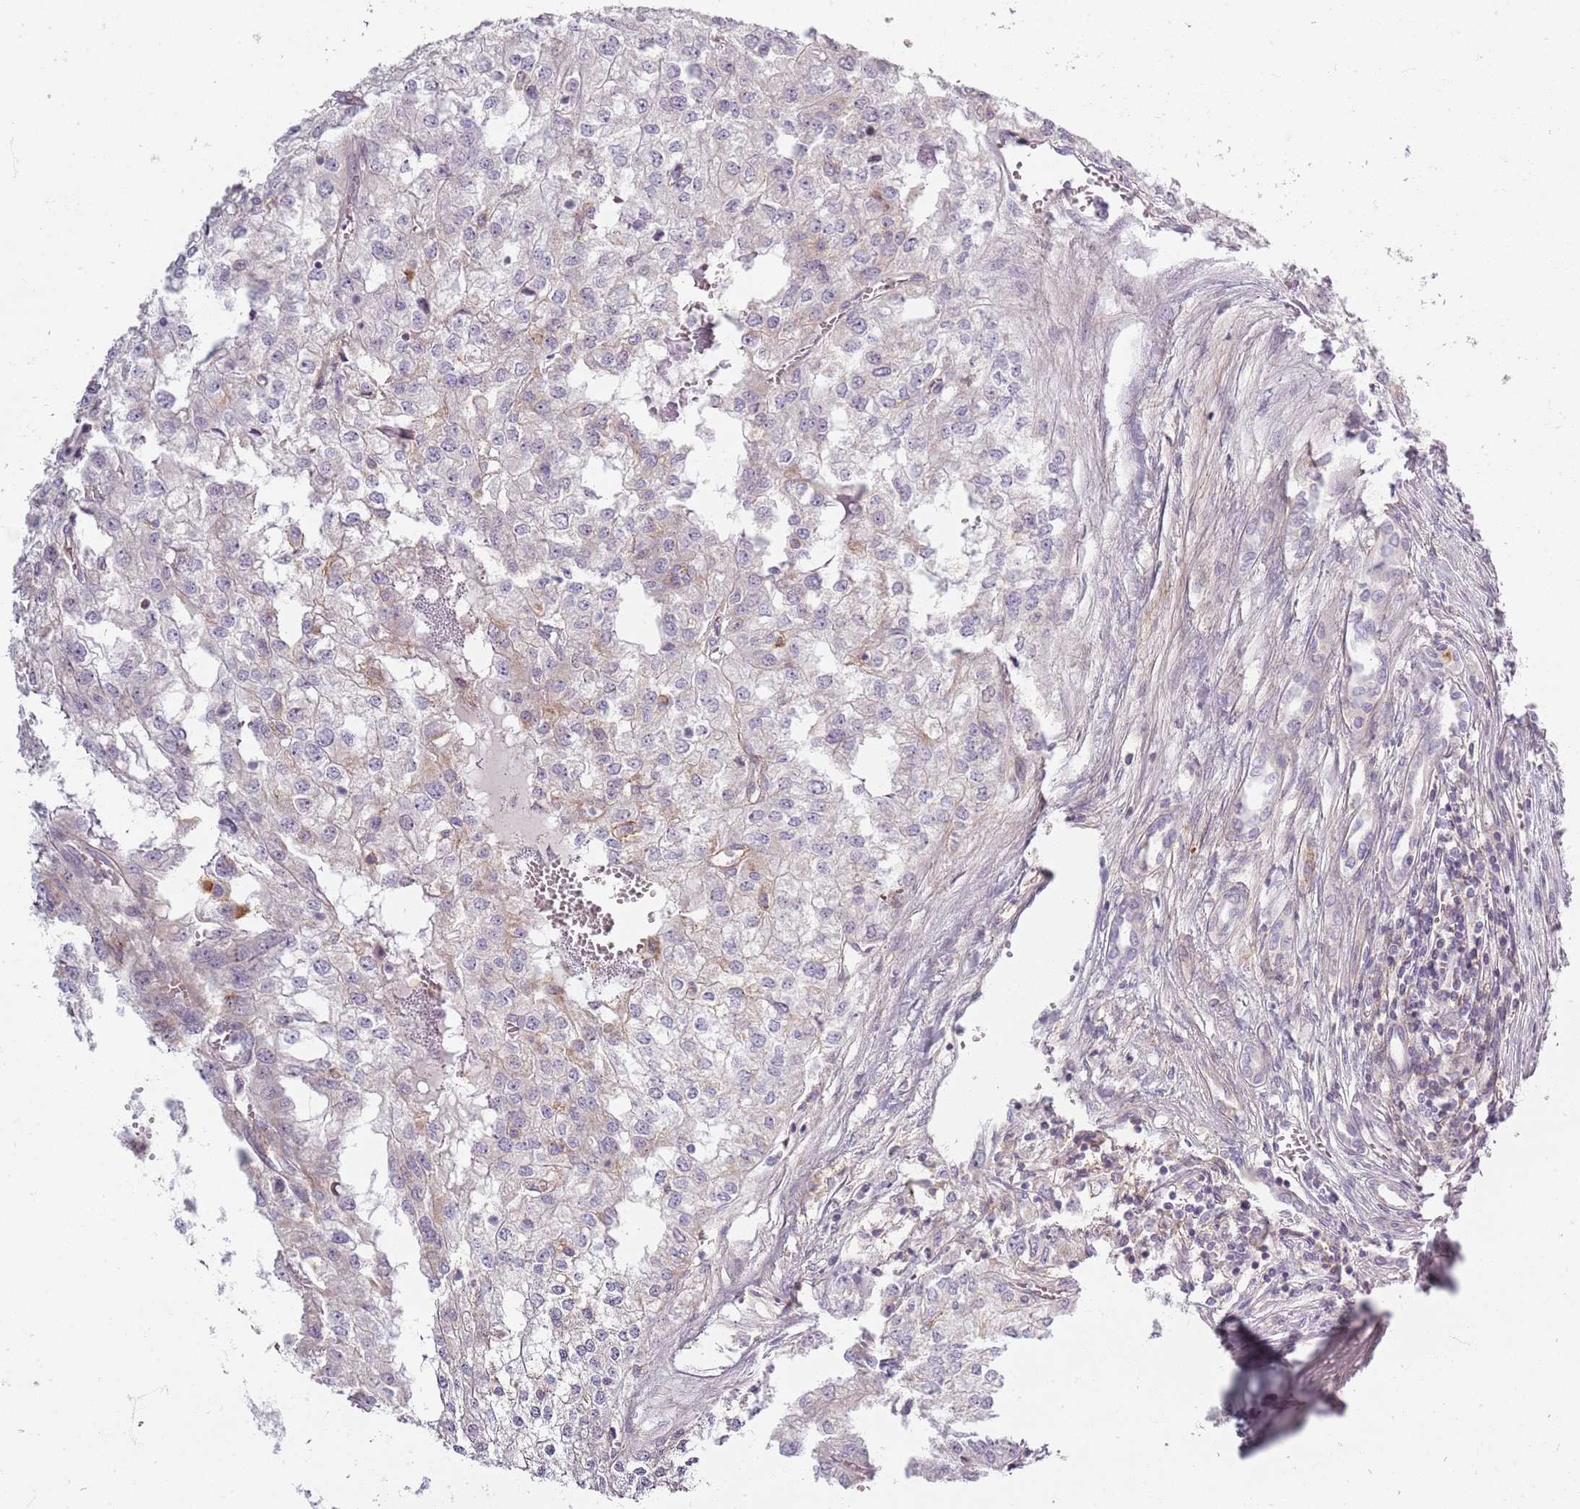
{"staining": {"intensity": "negative", "quantity": "none", "location": "none"}, "tissue": "renal cancer", "cell_type": "Tumor cells", "image_type": "cancer", "snomed": [{"axis": "morphology", "description": "Adenocarcinoma, NOS"}, {"axis": "topography", "description": "Kidney"}], "caption": "A micrograph of human renal cancer is negative for staining in tumor cells.", "gene": "SYNGR3", "patient": {"sex": "female", "age": 54}}